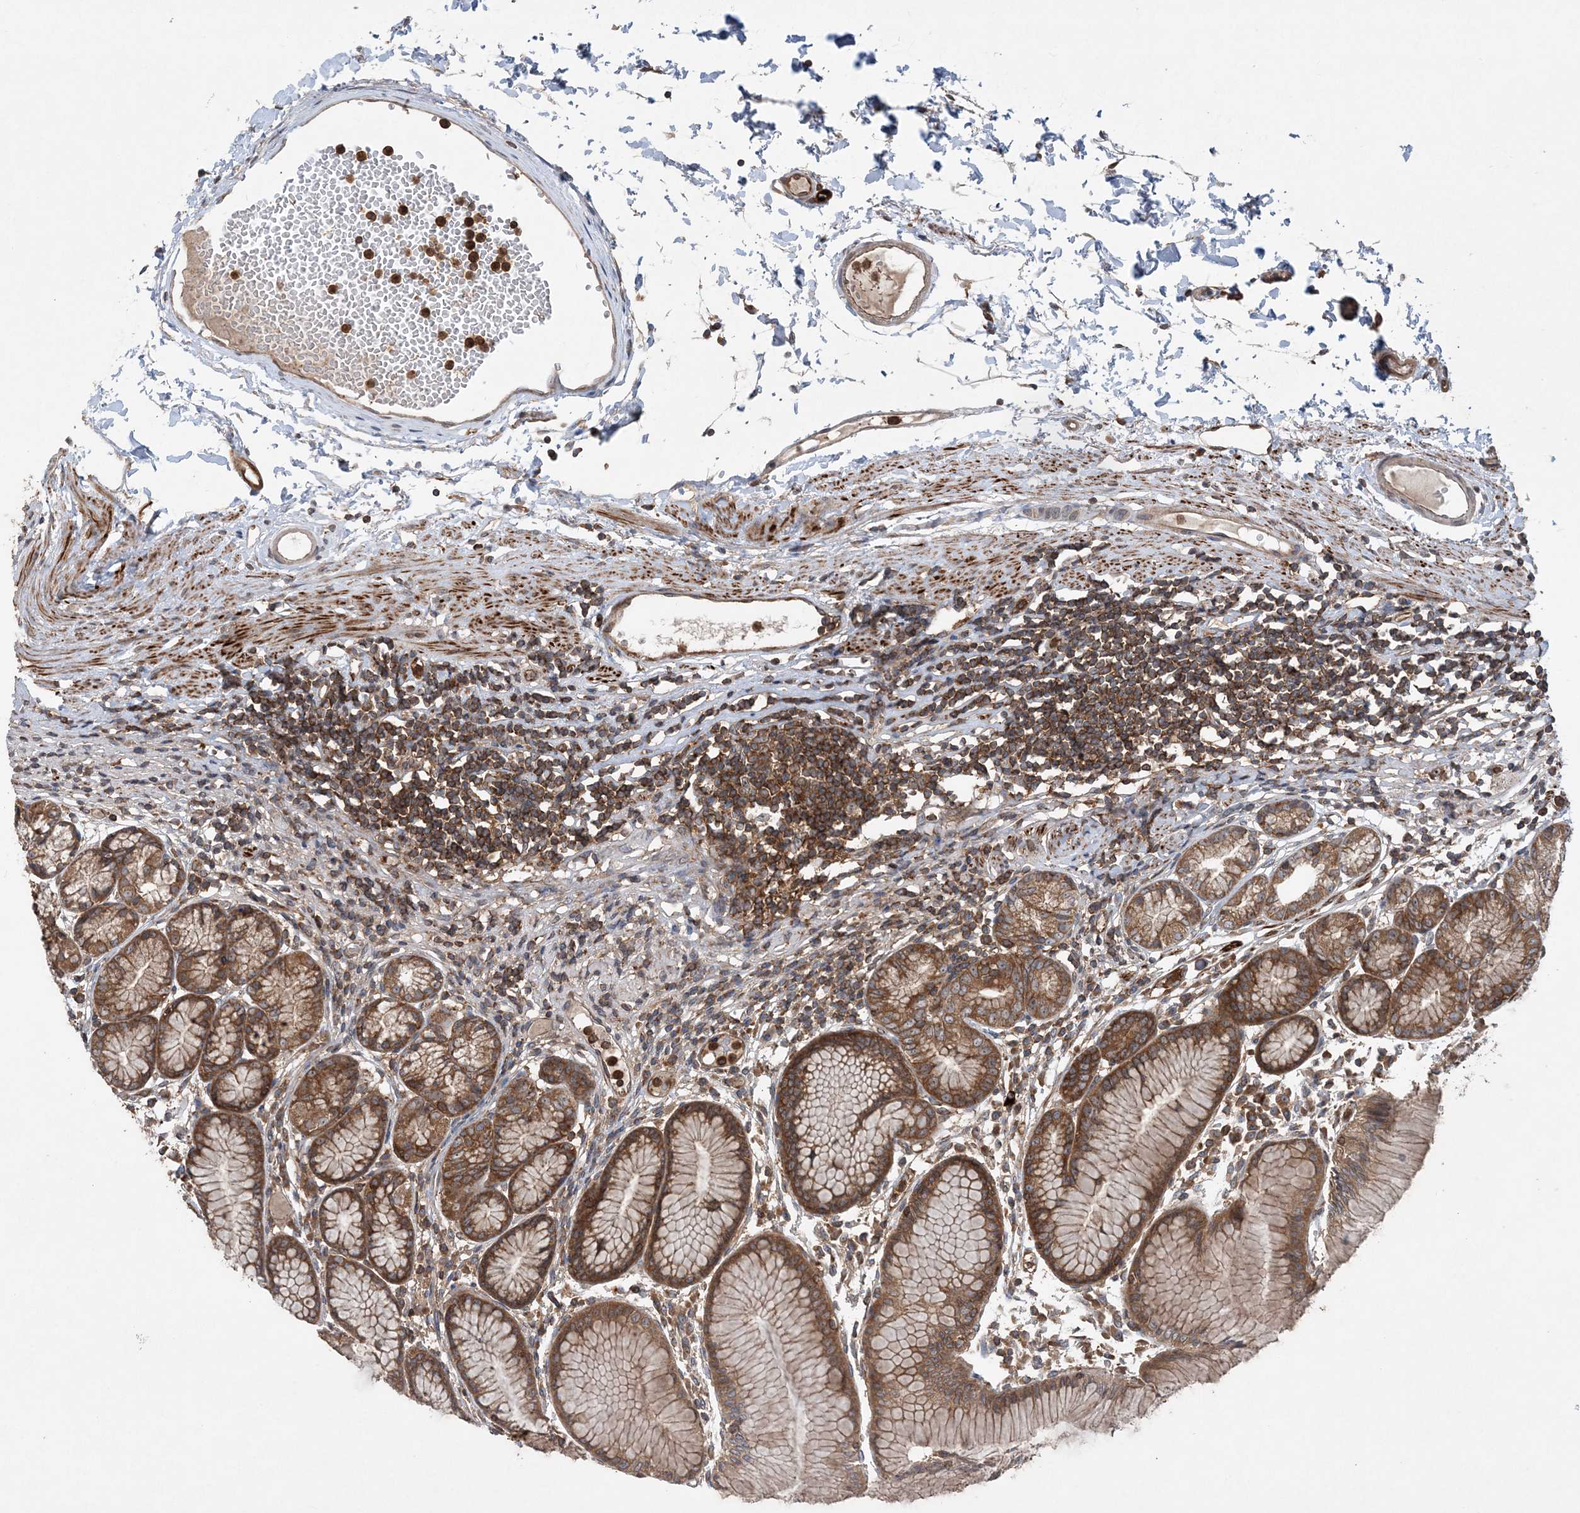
{"staining": {"intensity": "moderate", "quantity": ">75%", "location": "cytoplasmic/membranous"}, "tissue": "stomach", "cell_type": "Glandular cells", "image_type": "normal", "snomed": [{"axis": "morphology", "description": "Normal tissue, NOS"}, {"axis": "topography", "description": "Stomach"}], "caption": "This histopathology image reveals IHC staining of normal human stomach, with medium moderate cytoplasmic/membranous positivity in approximately >75% of glandular cells.", "gene": "ACAP2", "patient": {"sex": "female", "age": 57}}